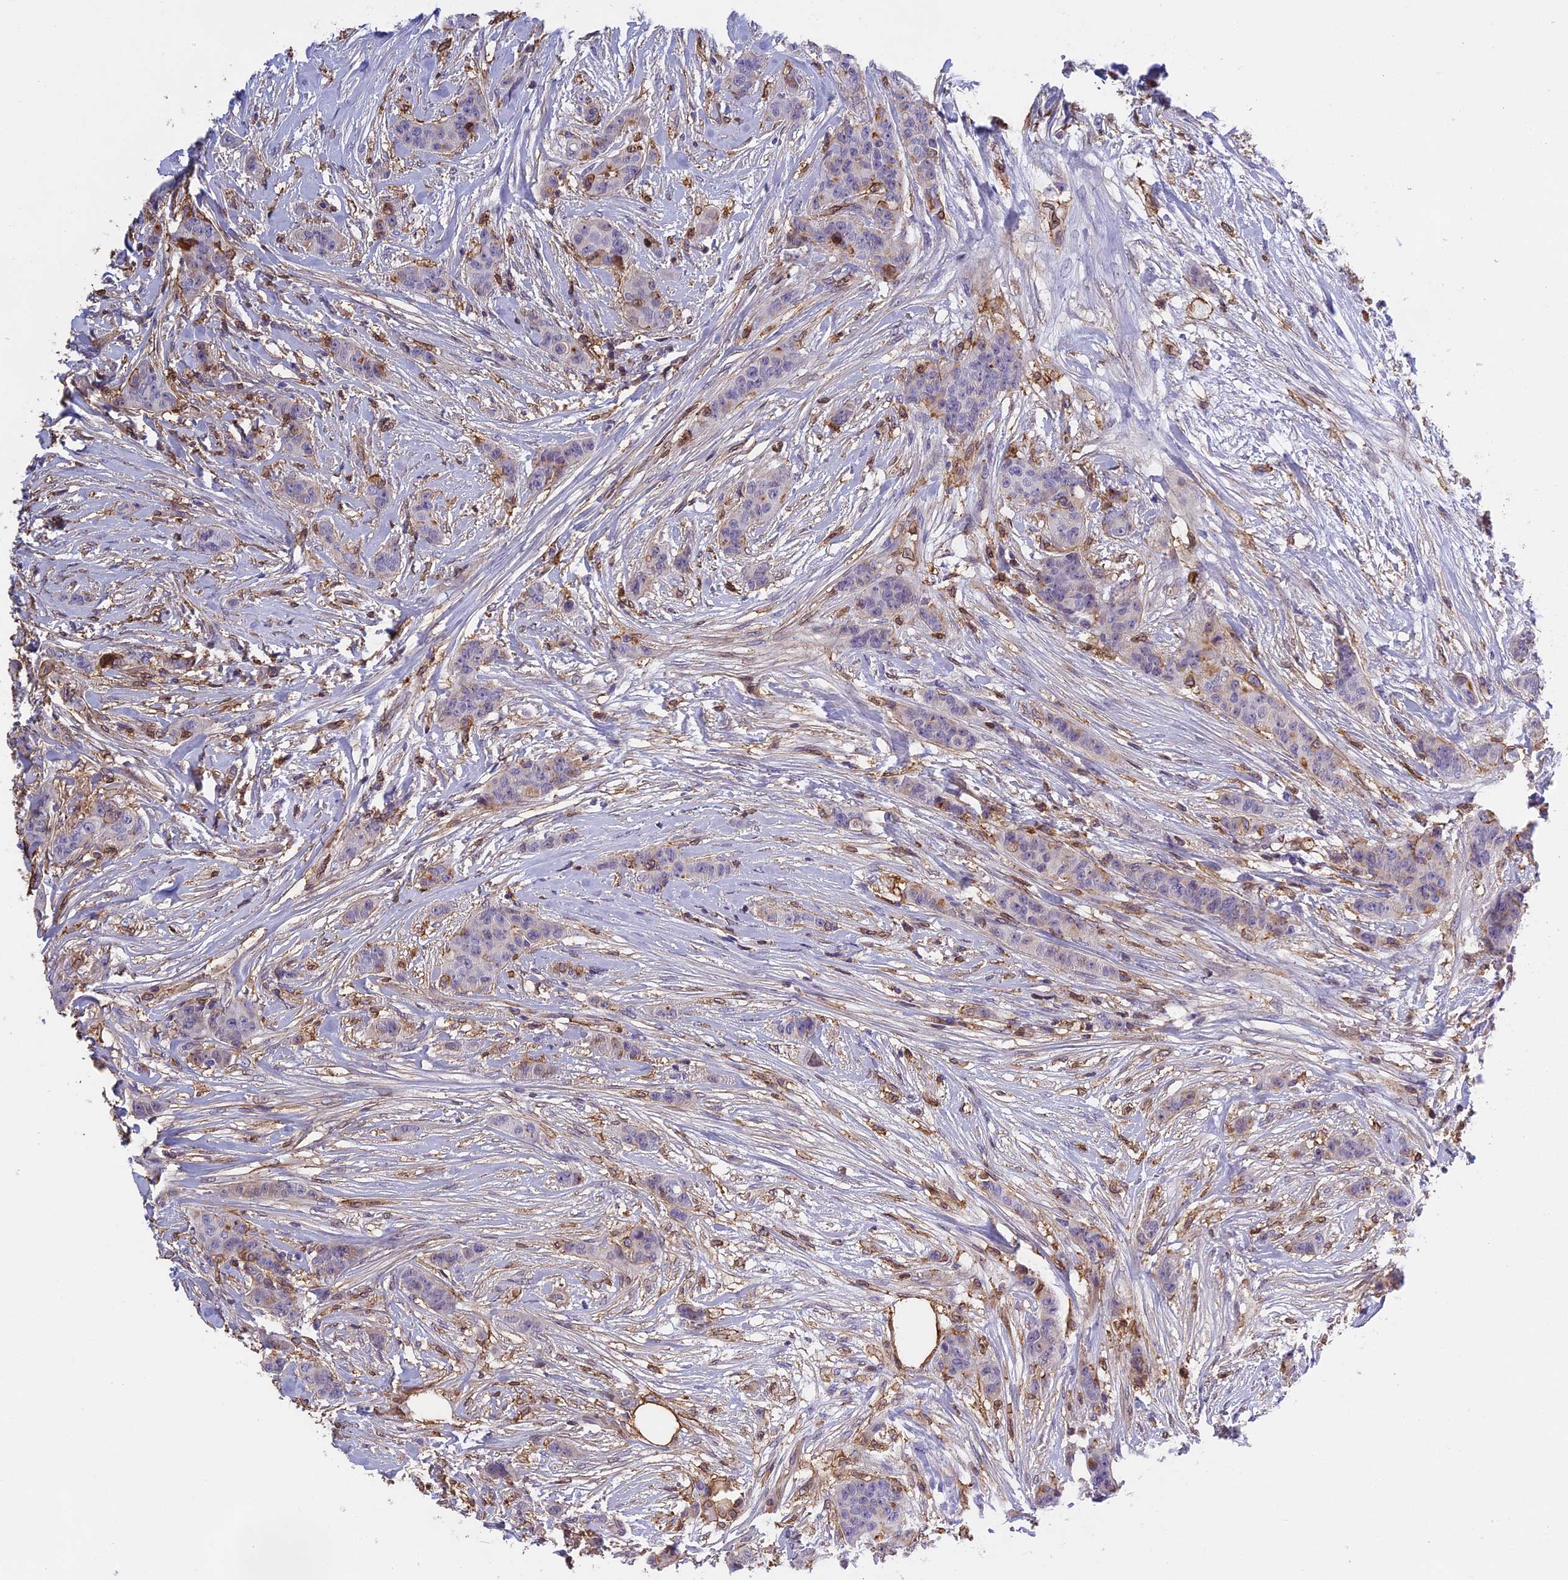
{"staining": {"intensity": "negative", "quantity": "none", "location": "none"}, "tissue": "breast cancer", "cell_type": "Tumor cells", "image_type": "cancer", "snomed": [{"axis": "morphology", "description": "Duct carcinoma"}, {"axis": "topography", "description": "Breast"}], "caption": "High magnification brightfield microscopy of breast cancer stained with DAB (3,3'-diaminobenzidine) (brown) and counterstained with hematoxylin (blue): tumor cells show no significant positivity.", "gene": "TMEM255B", "patient": {"sex": "female", "age": 40}}